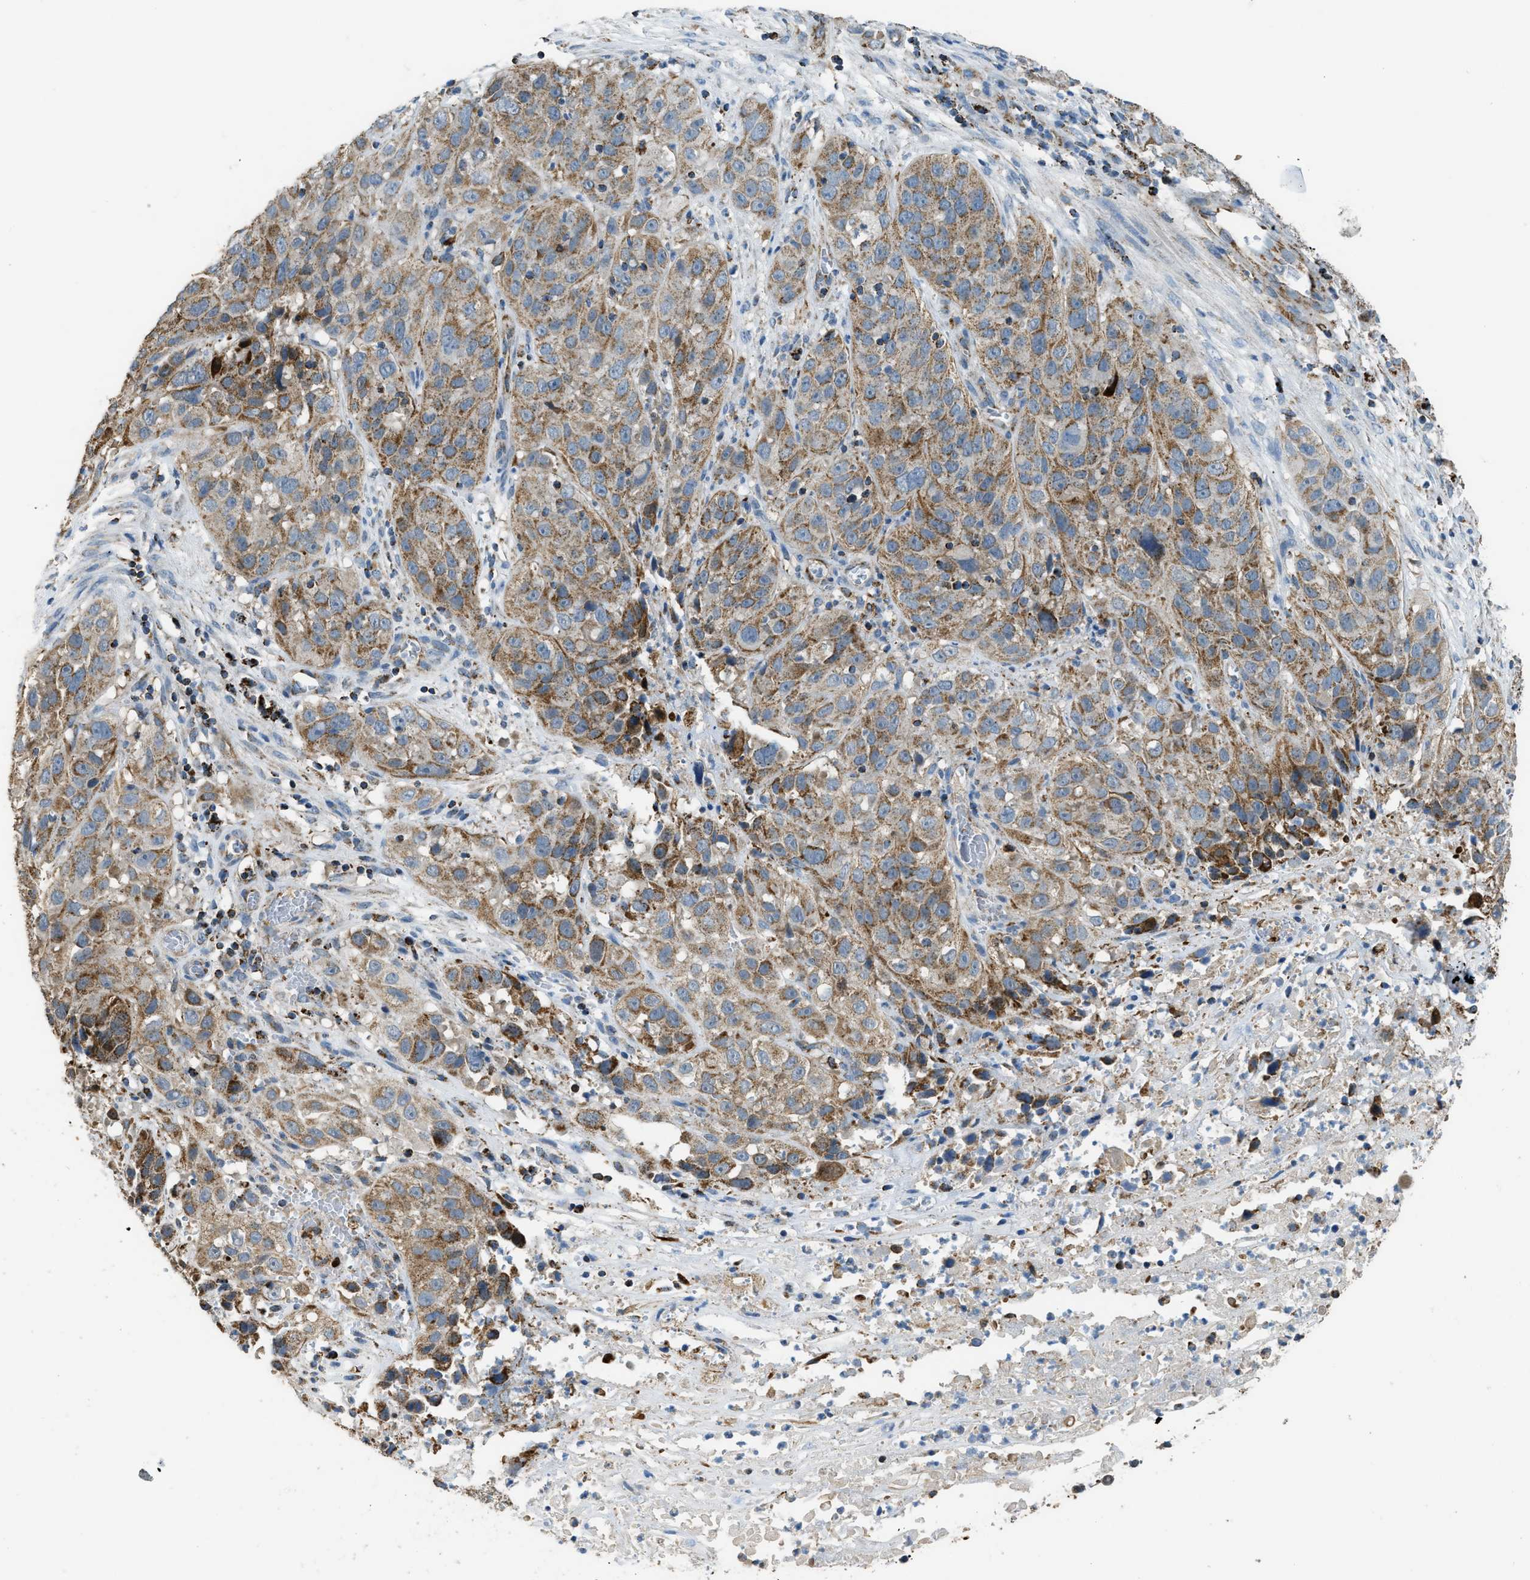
{"staining": {"intensity": "weak", "quantity": ">75%", "location": "cytoplasmic/membranous"}, "tissue": "cervical cancer", "cell_type": "Tumor cells", "image_type": "cancer", "snomed": [{"axis": "morphology", "description": "Squamous cell carcinoma, NOS"}, {"axis": "topography", "description": "Cervix"}], "caption": "Squamous cell carcinoma (cervical) stained with a brown dye shows weak cytoplasmic/membranous positive staining in about >75% of tumor cells.", "gene": "ETFB", "patient": {"sex": "female", "age": 32}}